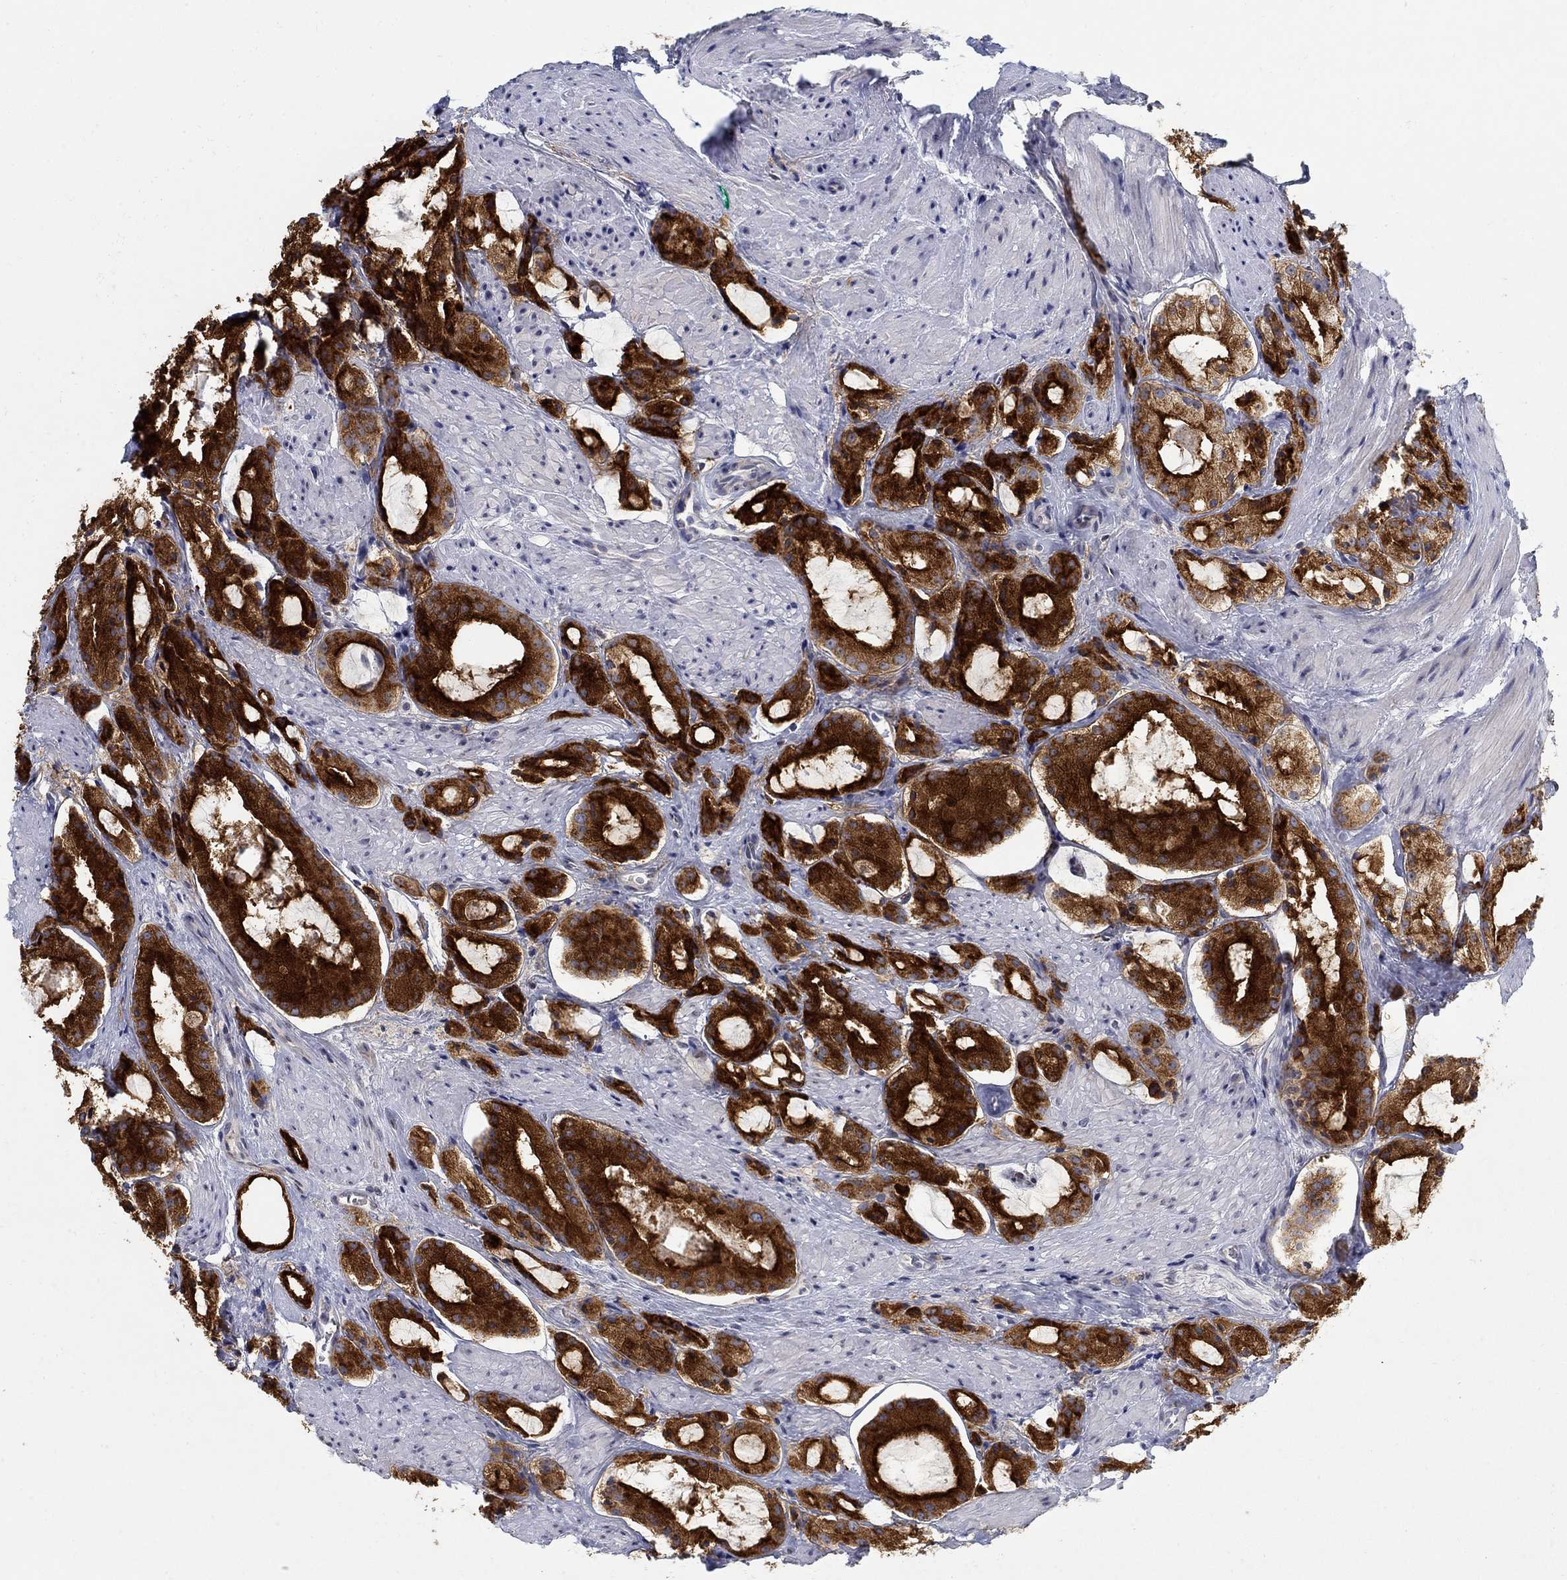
{"staining": {"intensity": "strong", "quantity": ">75%", "location": "cytoplasmic/membranous"}, "tissue": "prostate cancer", "cell_type": "Tumor cells", "image_type": "cancer", "snomed": [{"axis": "morphology", "description": "Adenocarcinoma, NOS"}, {"axis": "morphology", "description": "Adenocarcinoma, High grade"}, {"axis": "topography", "description": "Prostate"}], "caption": "Immunohistochemical staining of prostate cancer displays high levels of strong cytoplasmic/membranous protein staining in approximately >75% of tumor cells.", "gene": "ANO7", "patient": {"sex": "male", "age": 64}}